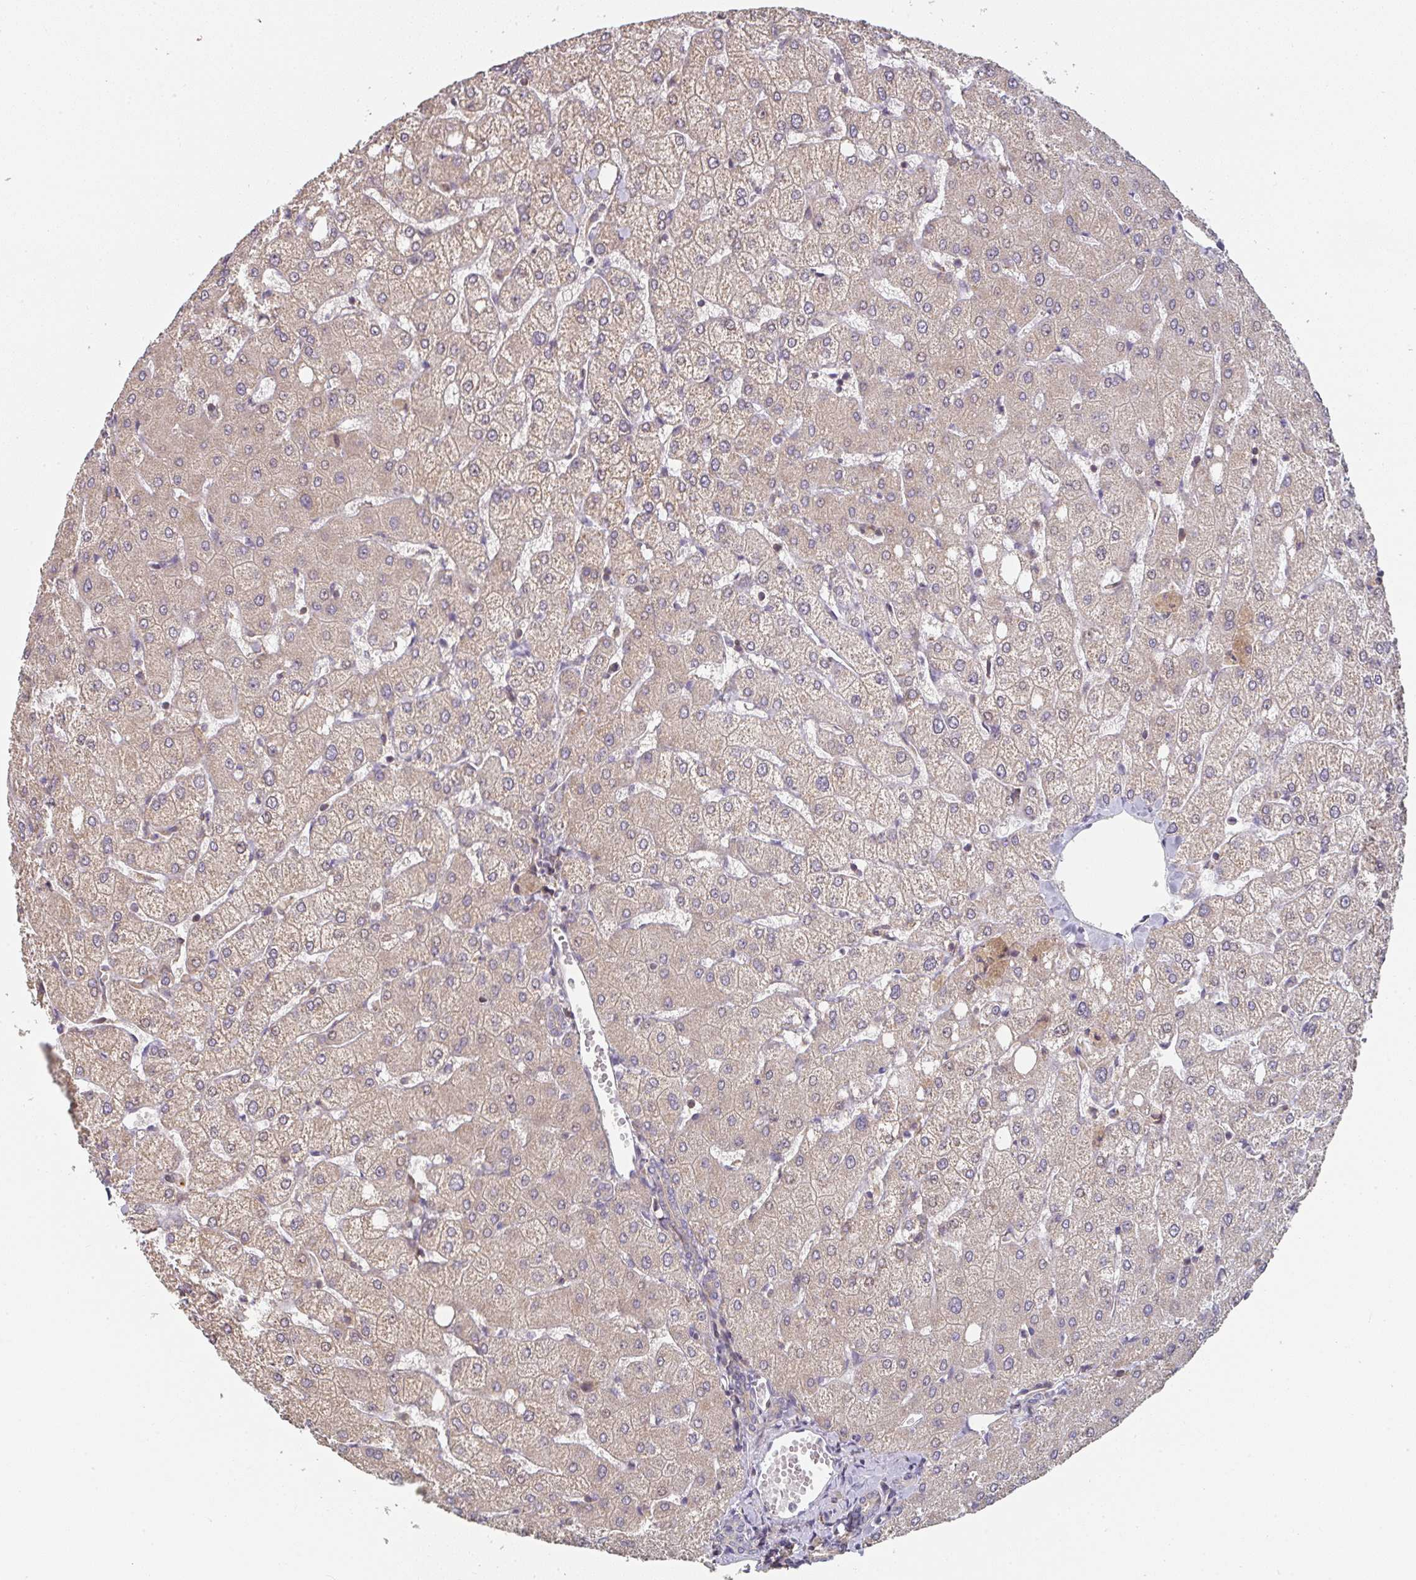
{"staining": {"intensity": "negative", "quantity": "none", "location": "none"}, "tissue": "liver", "cell_type": "Cholangiocytes", "image_type": "normal", "snomed": [{"axis": "morphology", "description": "Normal tissue, NOS"}, {"axis": "topography", "description": "Liver"}], "caption": "This photomicrograph is of benign liver stained with IHC to label a protein in brown with the nuclei are counter-stained blue. There is no staining in cholangiocytes. (DAB (3,3'-diaminobenzidine) immunohistochemistry (IHC) visualized using brightfield microscopy, high magnification).", "gene": "RANGRF", "patient": {"sex": "female", "age": 54}}